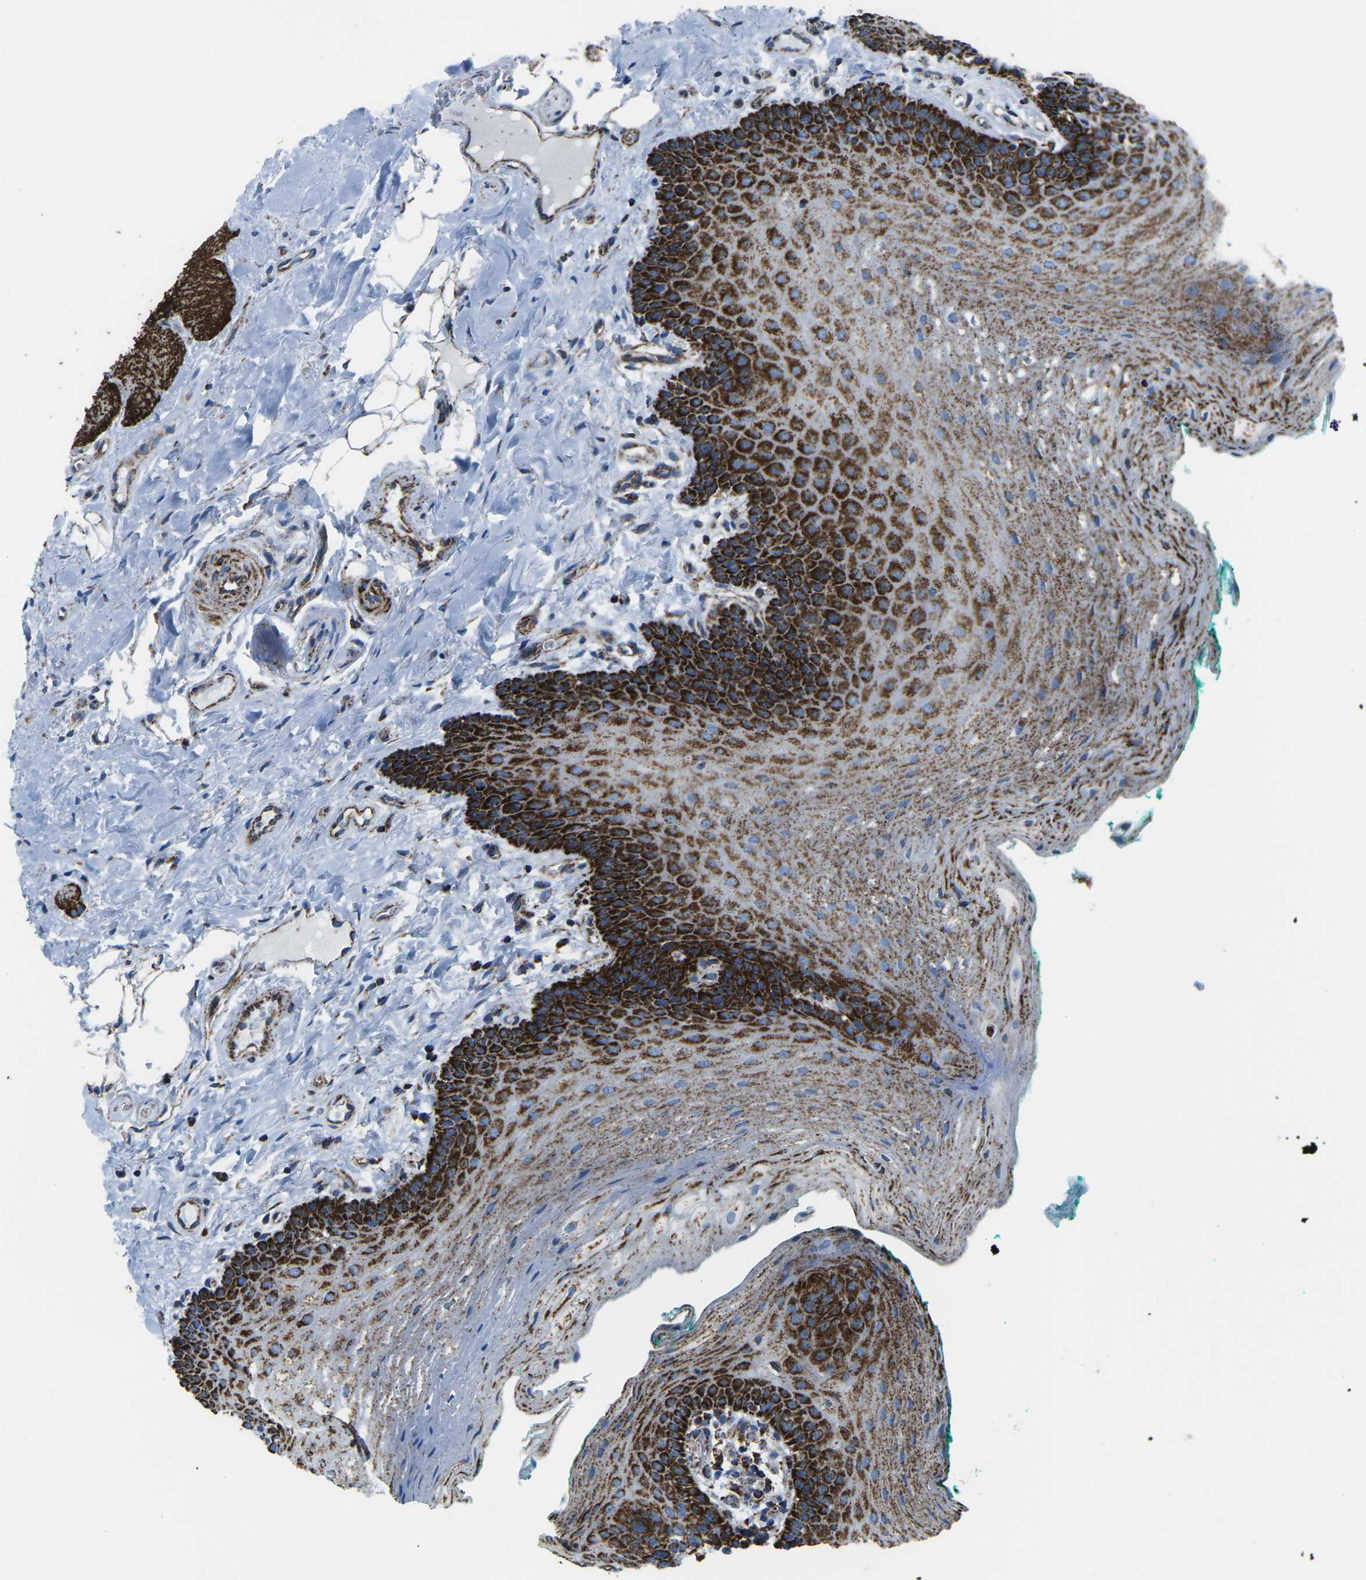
{"staining": {"intensity": "strong", "quantity": ">75%", "location": "cytoplasmic/membranous"}, "tissue": "oral mucosa", "cell_type": "Squamous epithelial cells", "image_type": "normal", "snomed": [{"axis": "morphology", "description": "Normal tissue, NOS"}, {"axis": "topography", "description": "Oral tissue"}], "caption": "High-magnification brightfield microscopy of normal oral mucosa stained with DAB (3,3'-diaminobenzidine) (brown) and counterstained with hematoxylin (blue). squamous epithelial cells exhibit strong cytoplasmic/membranous staining is present in approximately>75% of cells.", "gene": "MT", "patient": {"sex": "male", "age": 58}}